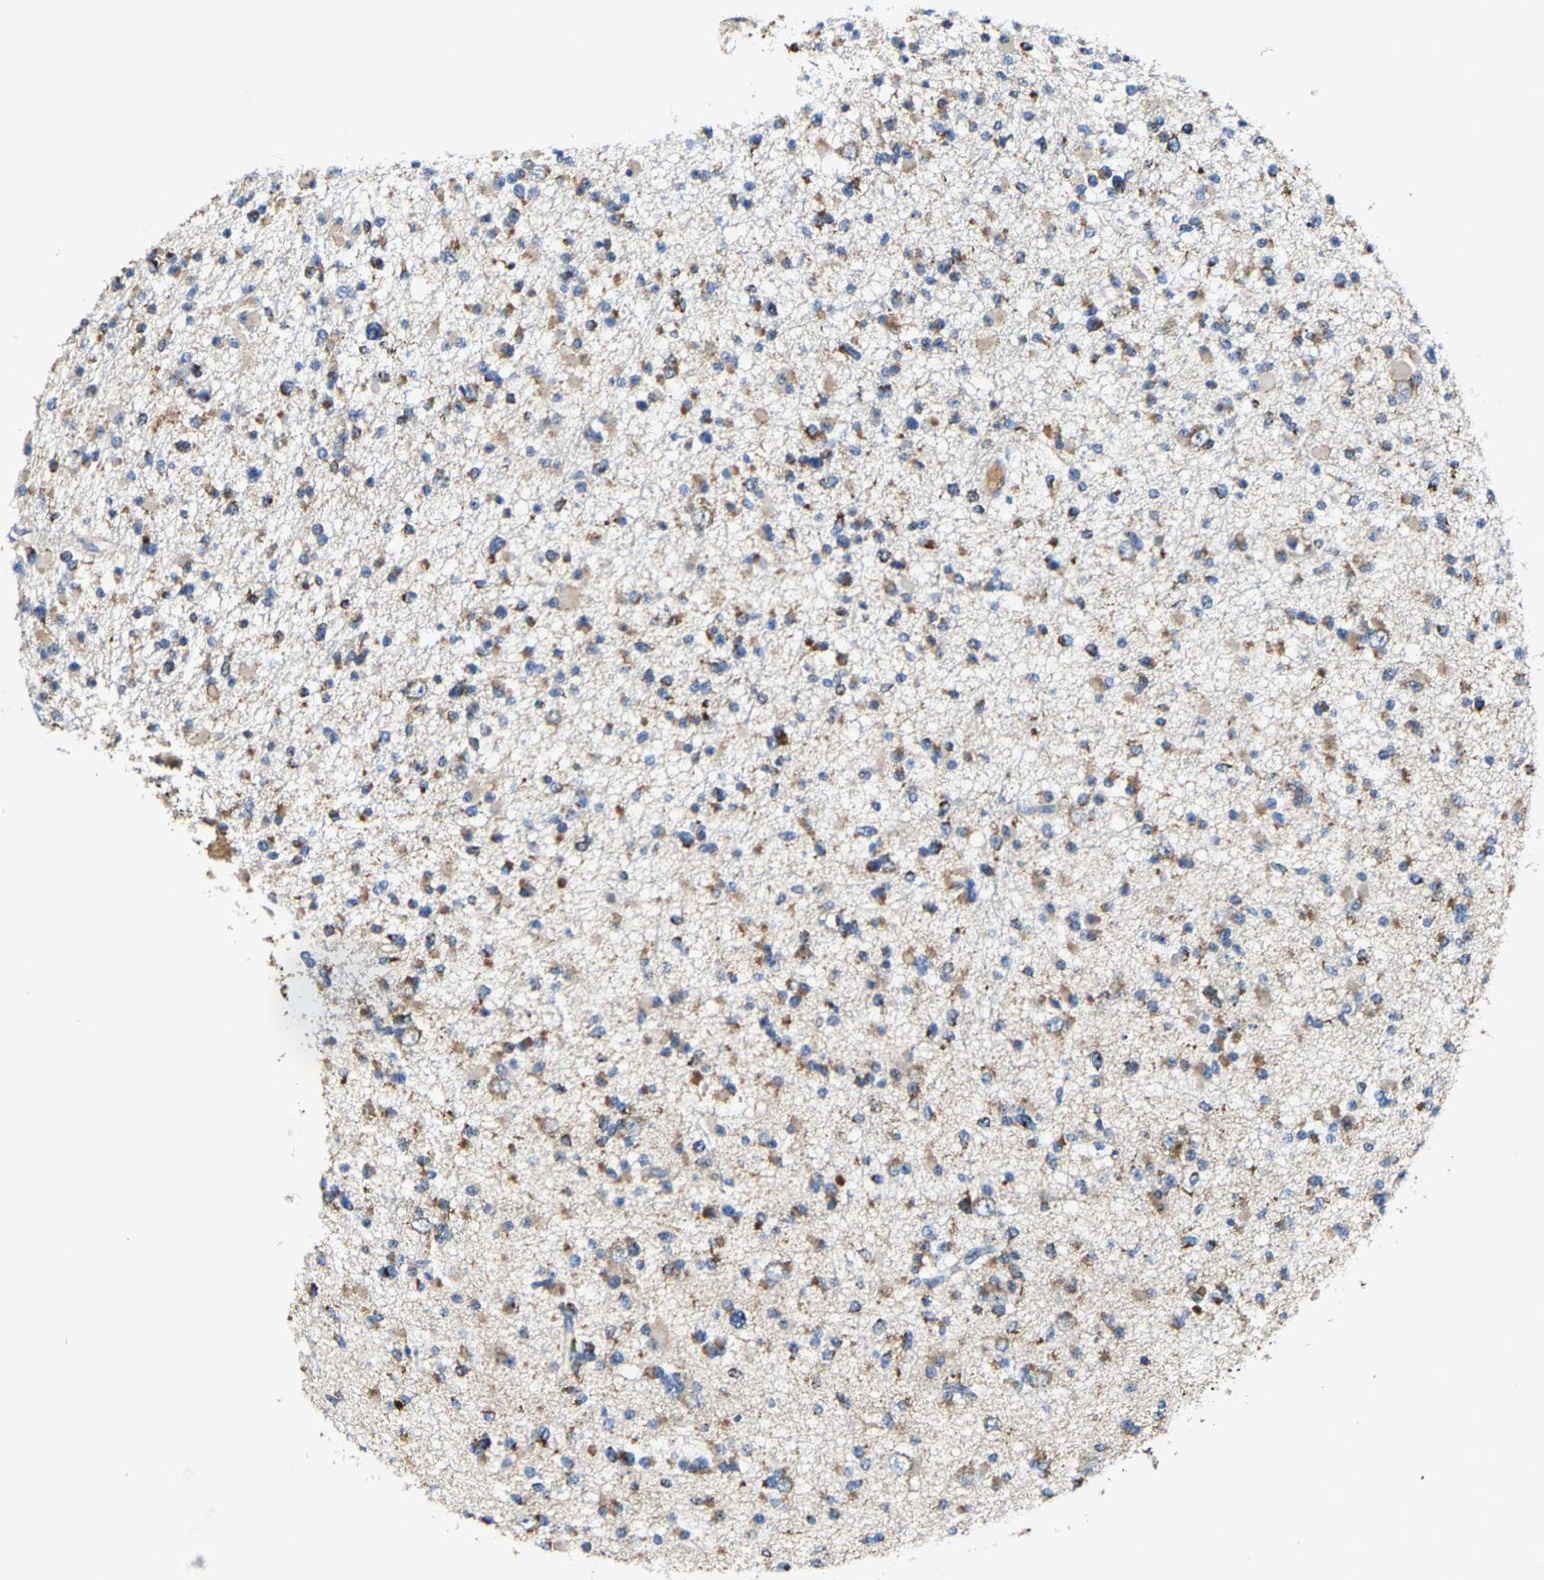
{"staining": {"intensity": "moderate", "quantity": ">75%", "location": "cytoplasmic/membranous"}, "tissue": "glioma", "cell_type": "Tumor cells", "image_type": "cancer", "snomed": [{"axis": "morphology", "description": "Glioma, malignant, Low grade"}, {"axis": "topography", "description": "Brain"}], "caption": "The histopathology image exhibits staining of malignant glioma (low-grade), revealing moderate cytoplasmic/membranous protein positivity (brown color) within tumor cells.", "gene": "SLC25A25", "patient": {"sex": "female", "age": 22}}